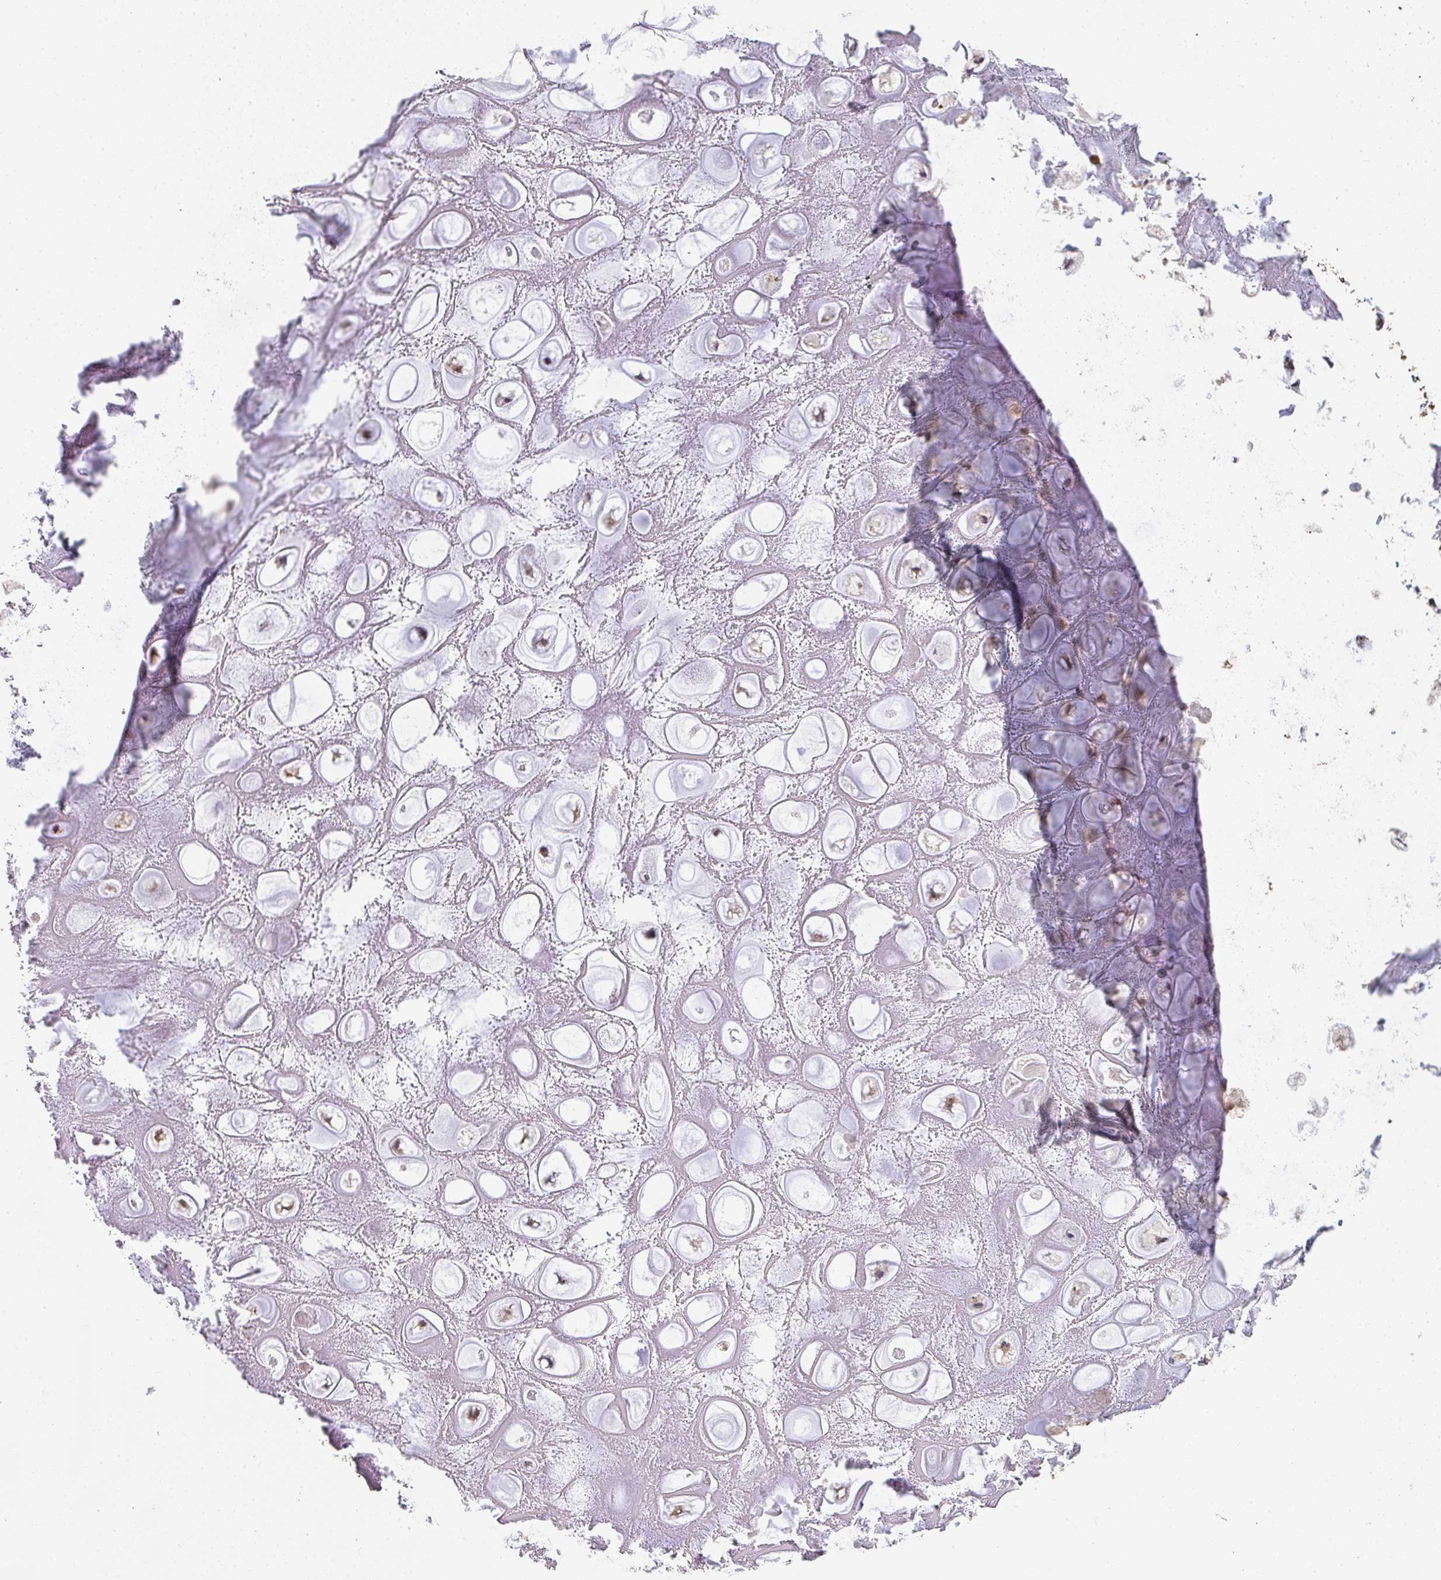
{"staining": {"intensity": "moderate", "quantity": "<25%", "location": "cytoplasmic/membranous"}, "tissue": "soft tissue", "cell_type": "Chondrocytes", "image_type": "normal", "snomed": [{"axis": "morphology", "description": "Normal tissue, NOS"}, {"axis": "topography", "description": "Lymph node"}, {"axis": "topography", "description": "Cartilage tissue"}, {"axis": "topography", "description": "Nasopharynx"}], "caption": "Immunohistochemical staining of benign soft tissue shows moderate cytoplasmic/membranous protein staining in about <25% of chondrocytes.", "gene": "POLG", "patient": {"sex": "male", "age": 63}}